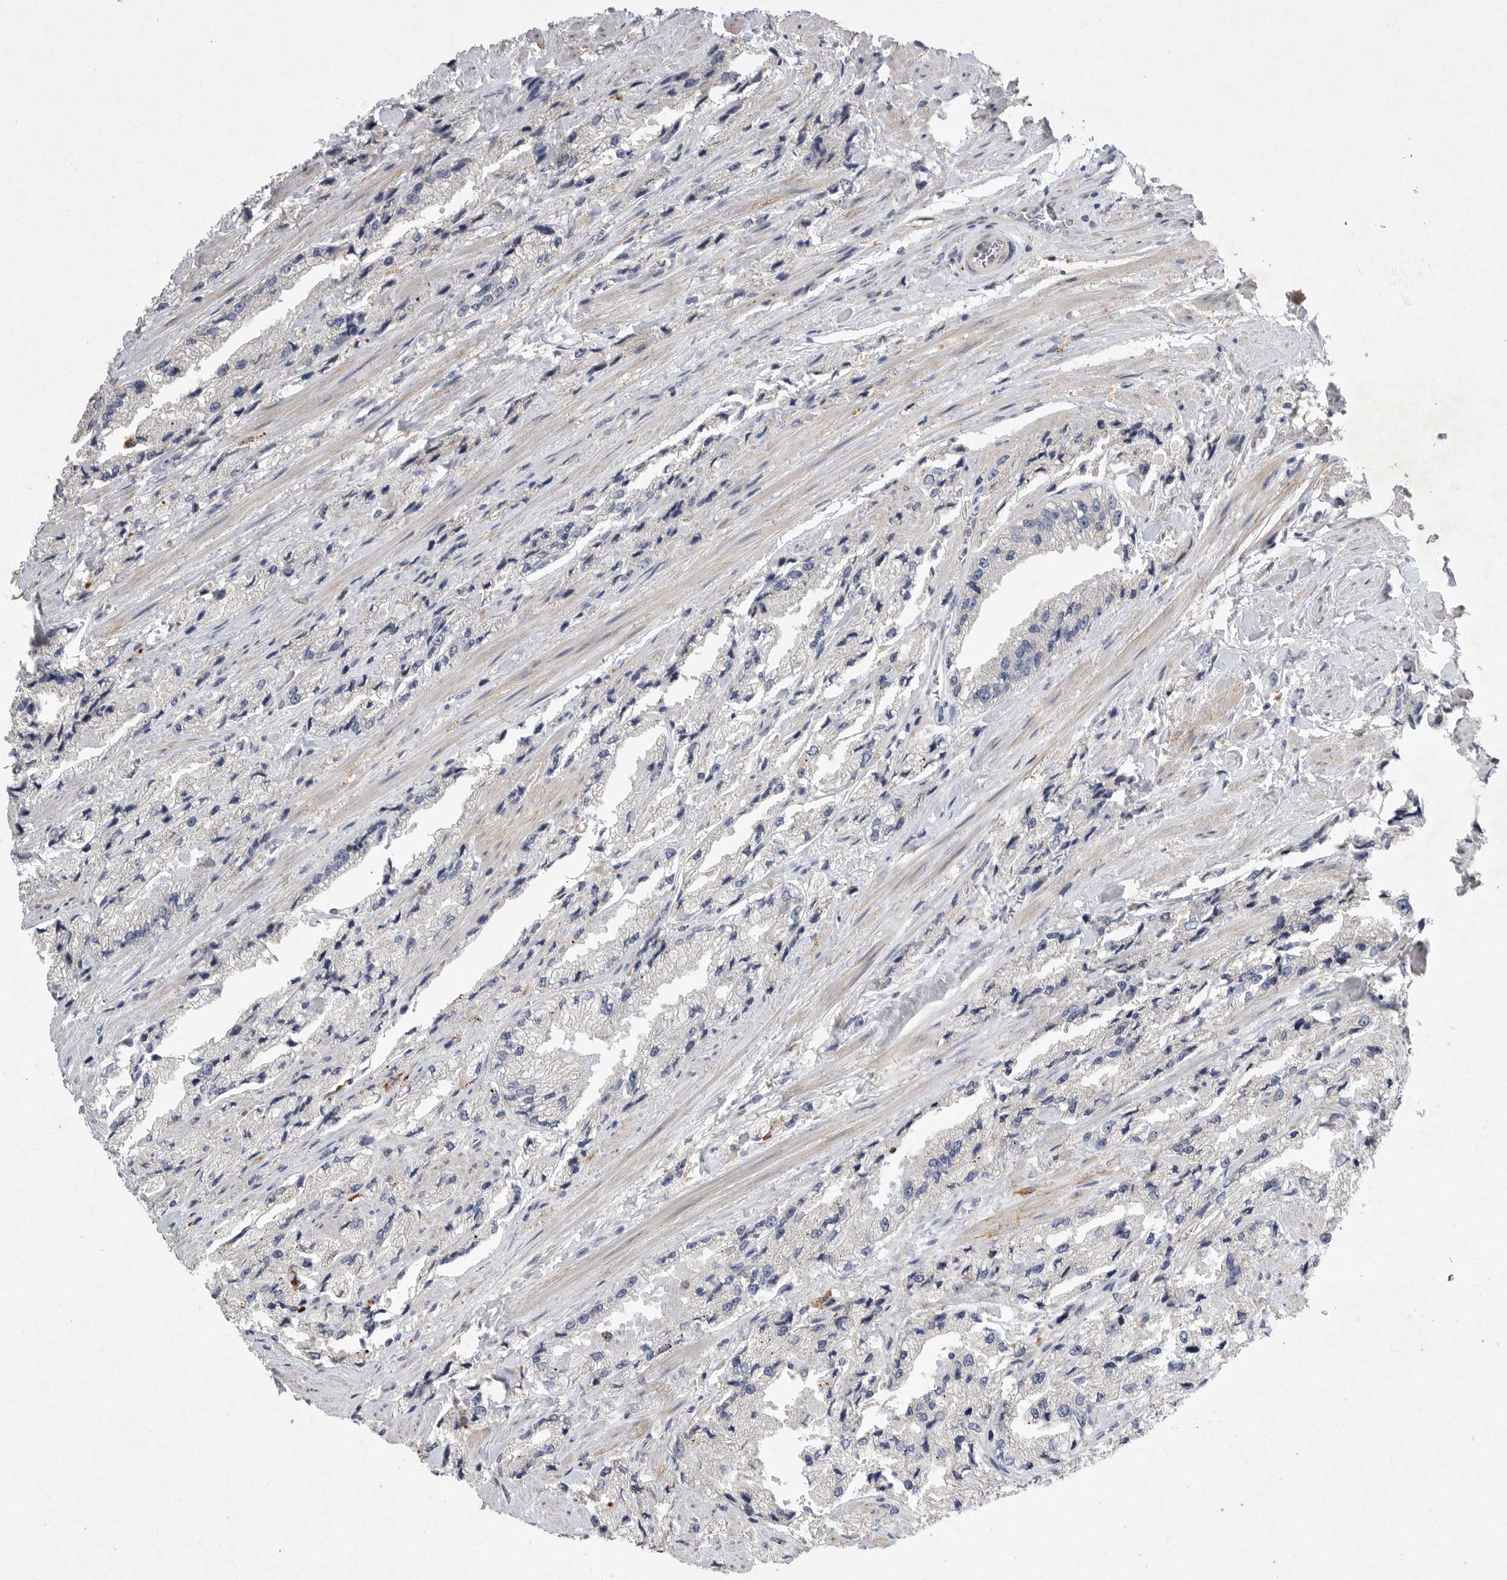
{"staining": {"intensity": "negative", "quantity": "none", "location": "none"}, "tissue": "prostate cancer", "cell_type": "Tumor cells", "image_type": "cancer", "snomed": [{"axis": "morphology", "description": "Adenocarcinoma, High grade"}, {"axis": "topography", "description": "Prostate"}], "caption": "Immunohistochemical staining of human prostate cancer (adenocarcinoma (high-grade)) demonstrates no significant expression in tumor cells.", "gene": "EDEM3", "patient": {"sex": "male", "age": 58}}